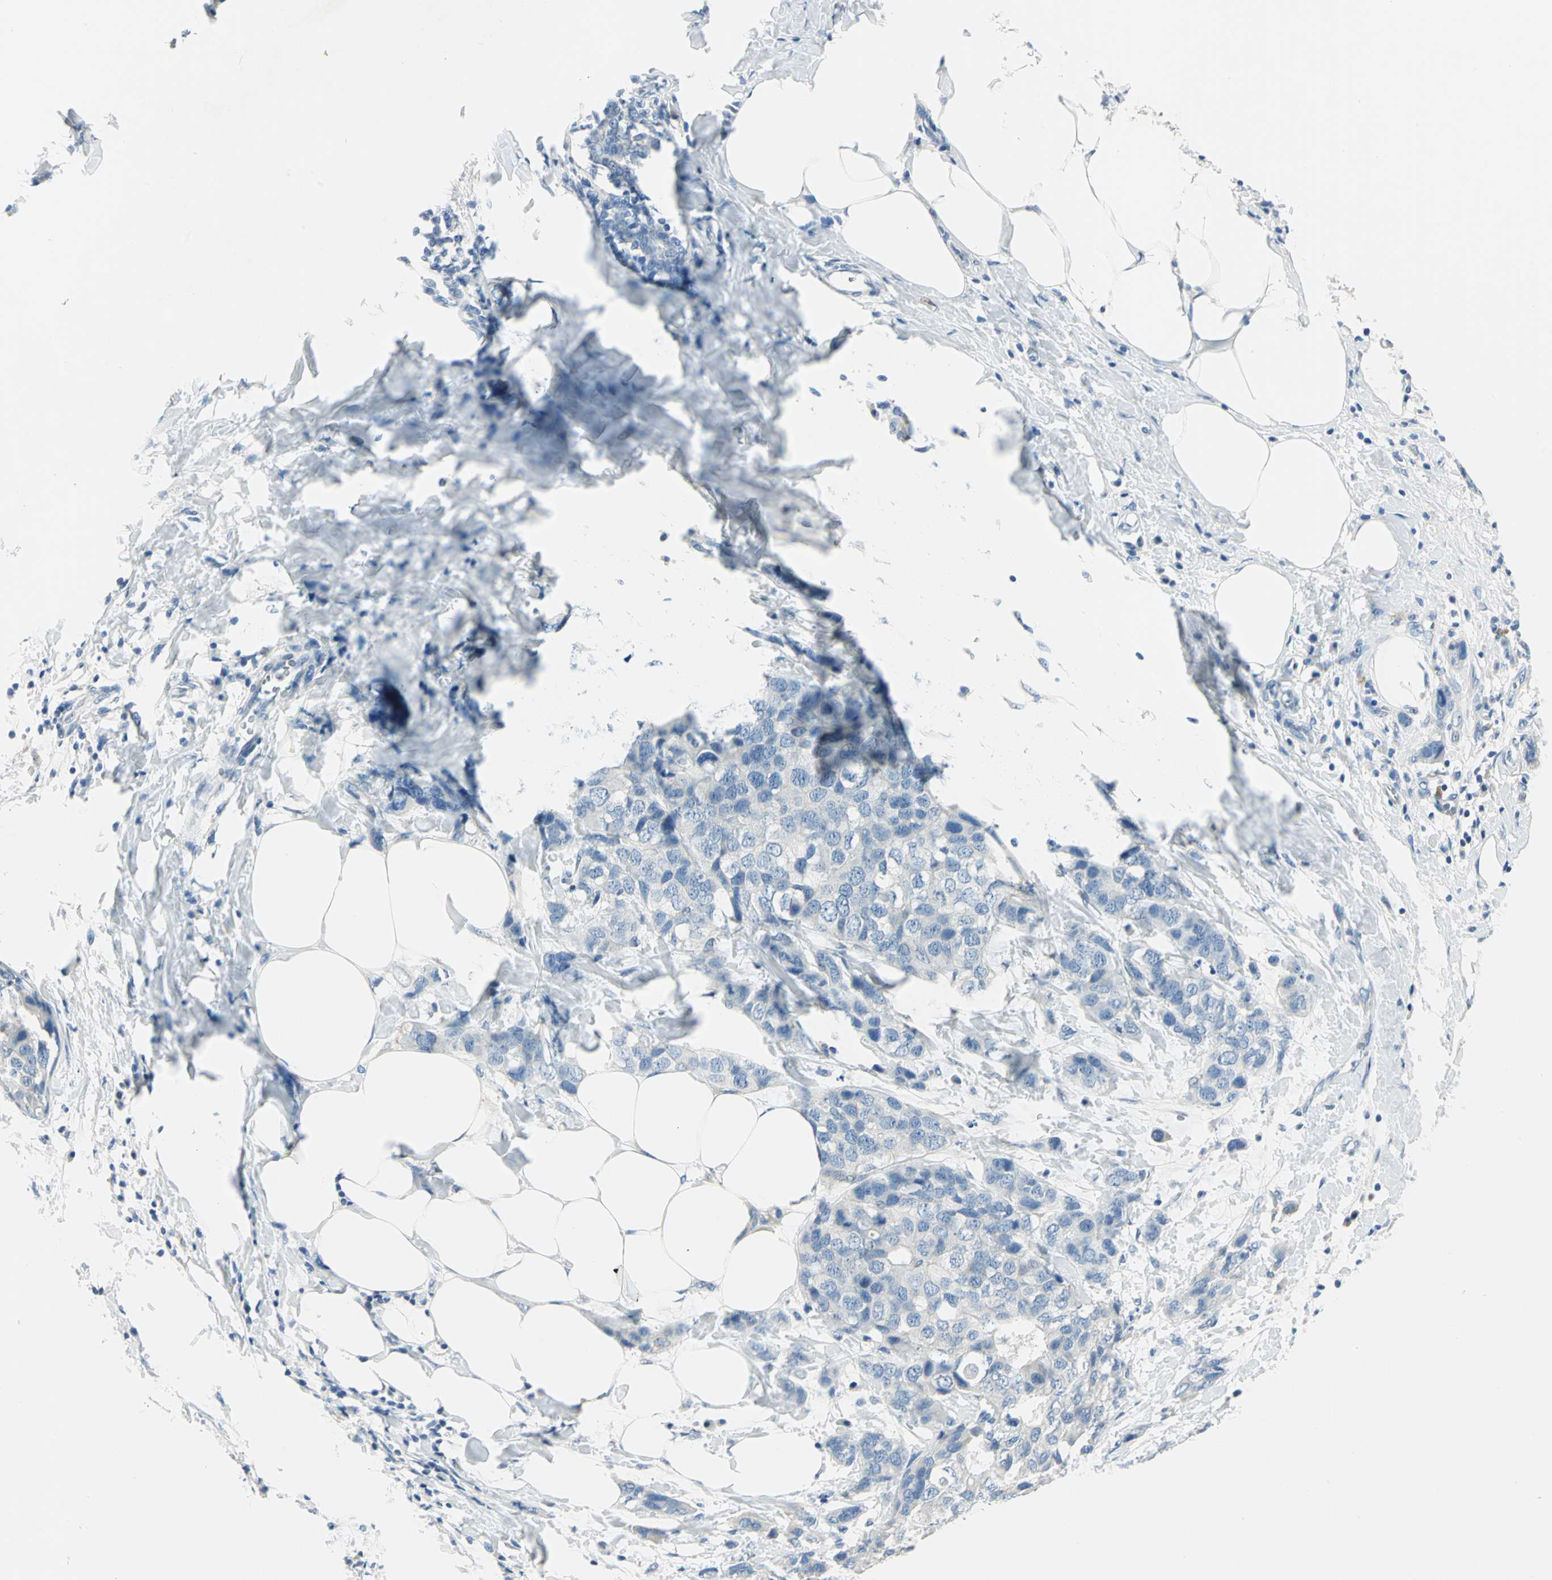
{"staining": {"intensity": "negative", "quantity": "none", "location": "none"}, "tissue": "breast cancer", "cell_type": "Tumor cells", "image_type": "cancer", "snomed": [{"axis": "morphology", "description": "Normal tissue, NOS"}, {"axis": "morphology", "description": "Duct carcinoma"}, {"axis": "topography", "description": "Breast"}], "caption": "Immunohistochemical staining of intraductal carcinoma (breast) shows no significant positivity in tumor cells.", "gene": "UCHL1", "patient": {"sex": "female", "age": 50}}